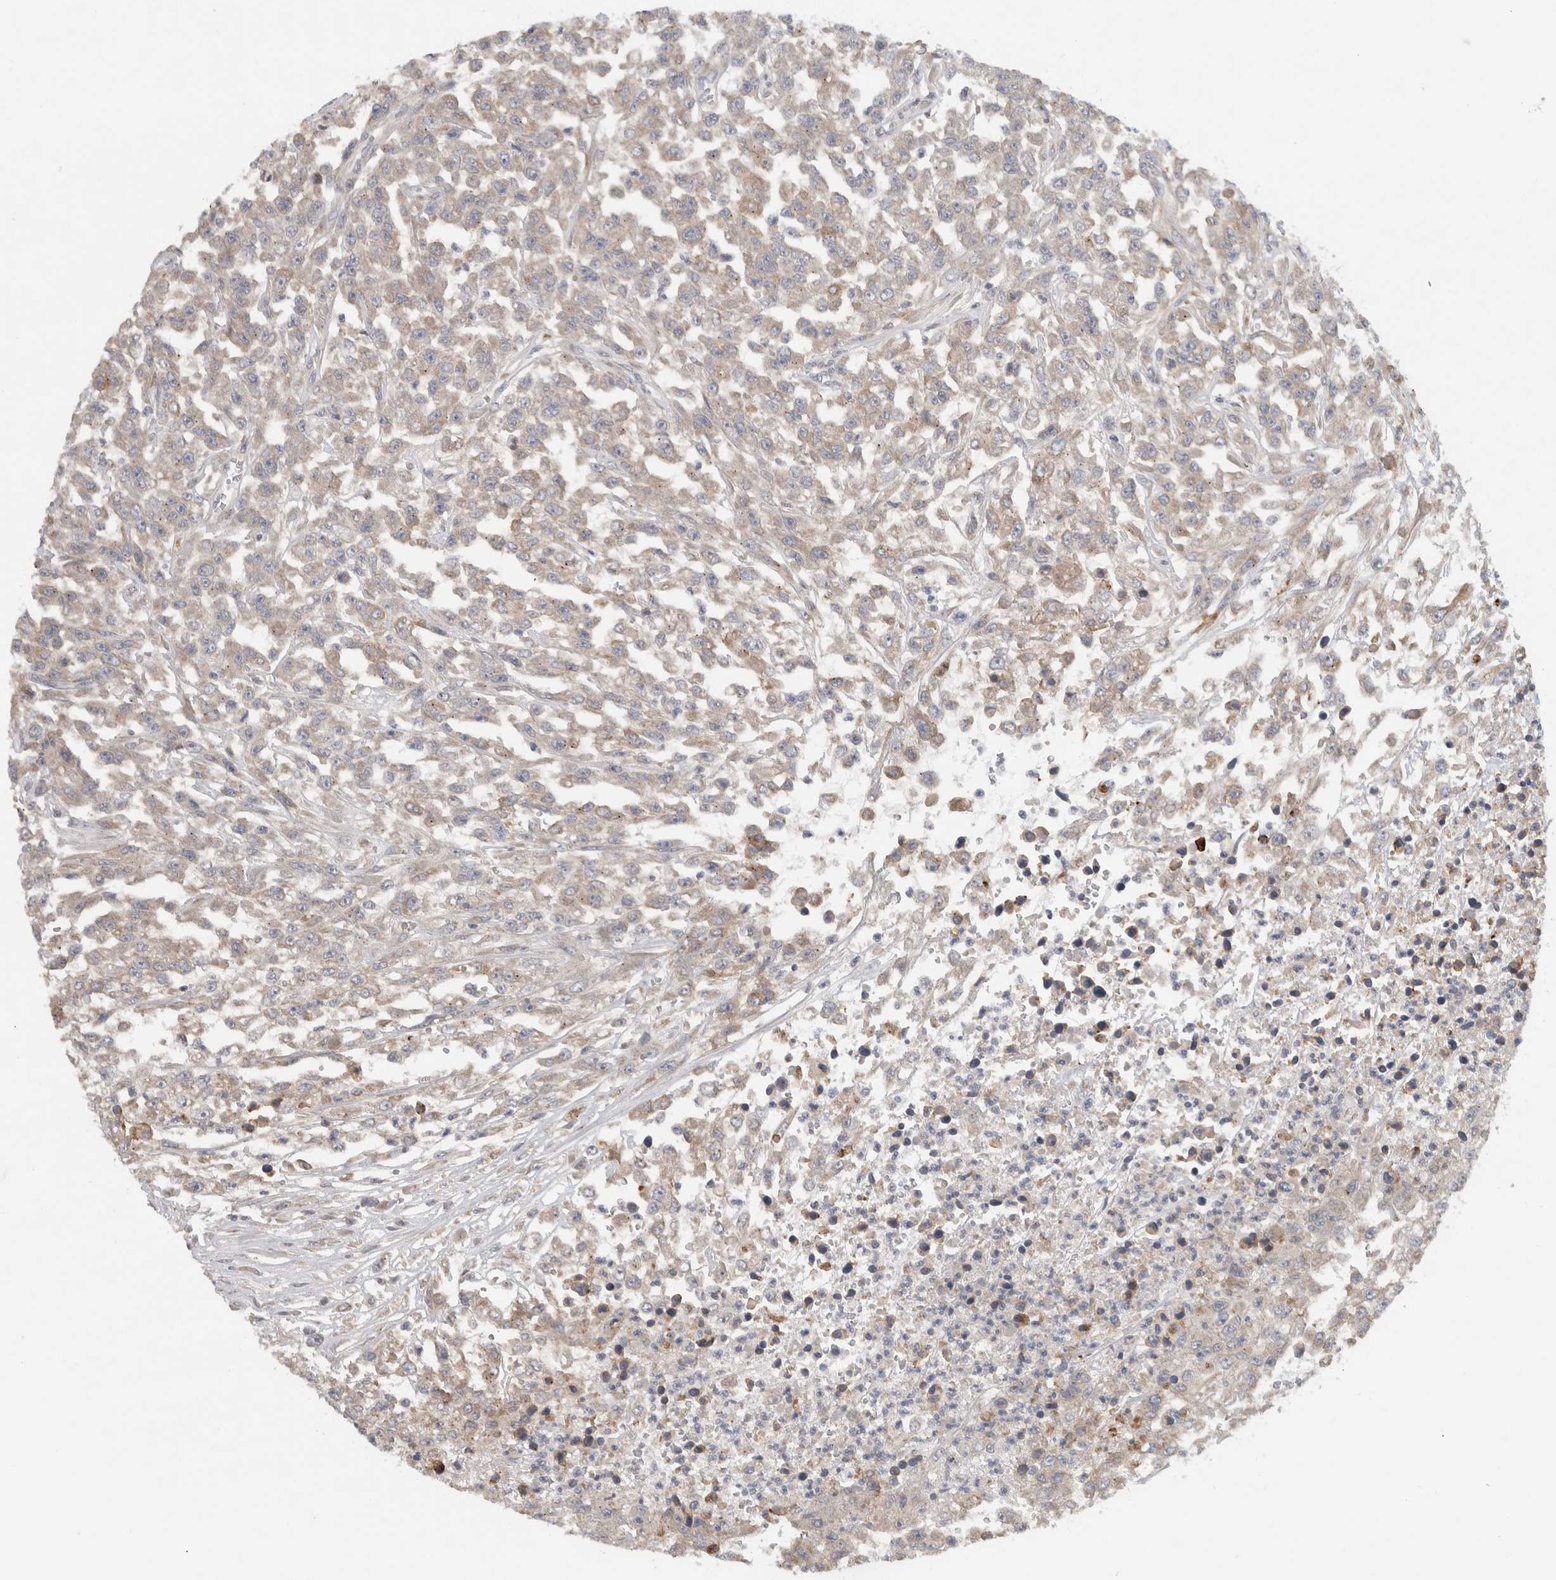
{"staining": {"intensity": "weak", "quantity": ">75%", "location": "cytoplasmic/membranous"}, "tissue": "urothelial cancer", "cell_type": "Tumor cells", "image_type": "cancer", "snomed": [{"axis": "morphology", "description": "Urothelial carcinoma, High grade"}, {"axis": "topography", "description": "Urinary bladder"}], "caption": "There is low levels of weak cytoplasmic/membranous expression in tumor cells of urothelial carcinoma (high-grade), as demonstrated by immunohistochemical staining (brown color).", "gene": "ADPRM", "patient": {"sex": "male", "age": 46}}